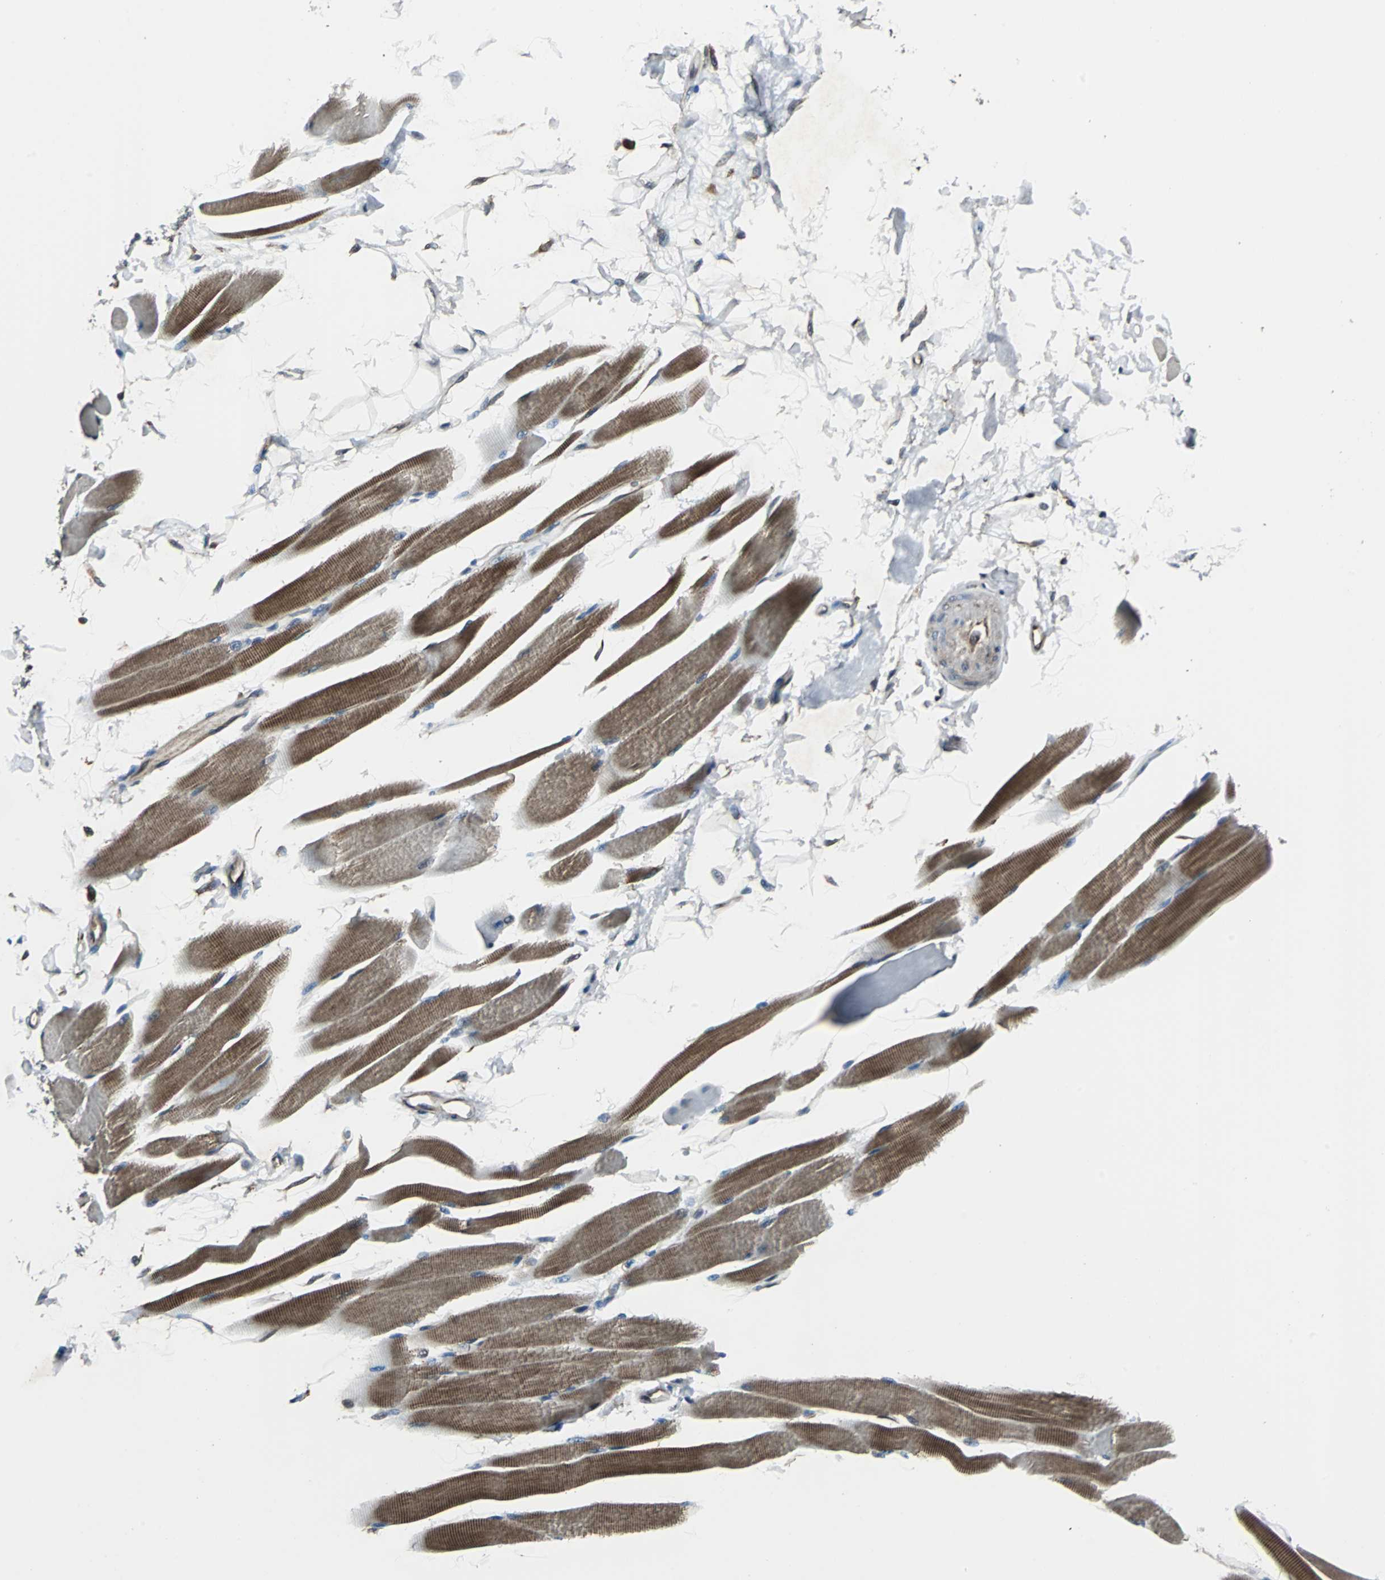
{"staining": {"intensity": "moderate", "quantity": "25%-75%", "location": "cytoplasmic/membranous"}, "tissue": "skeletal muscle", "cell_type": "Myocytes", "image_type": "normal", "snomed": [{"axis": "morphology", "description": "Normal tissue, NOS"}, {"axis": "topography", "description": "Skeletal muscle"}, {"axis": "topography", "description": "Peripheral nerve tissue"}], "caption": "IHC of normal human skeletal muscle shows medium levels of moderate cytoplasmic/membranous staining in about 25%-75% of myocytes. (Brightfield microscopy of DAB IHC at high magnification).", "gene": "CHP1", "patient": {"sex": "female", "age": 84}}